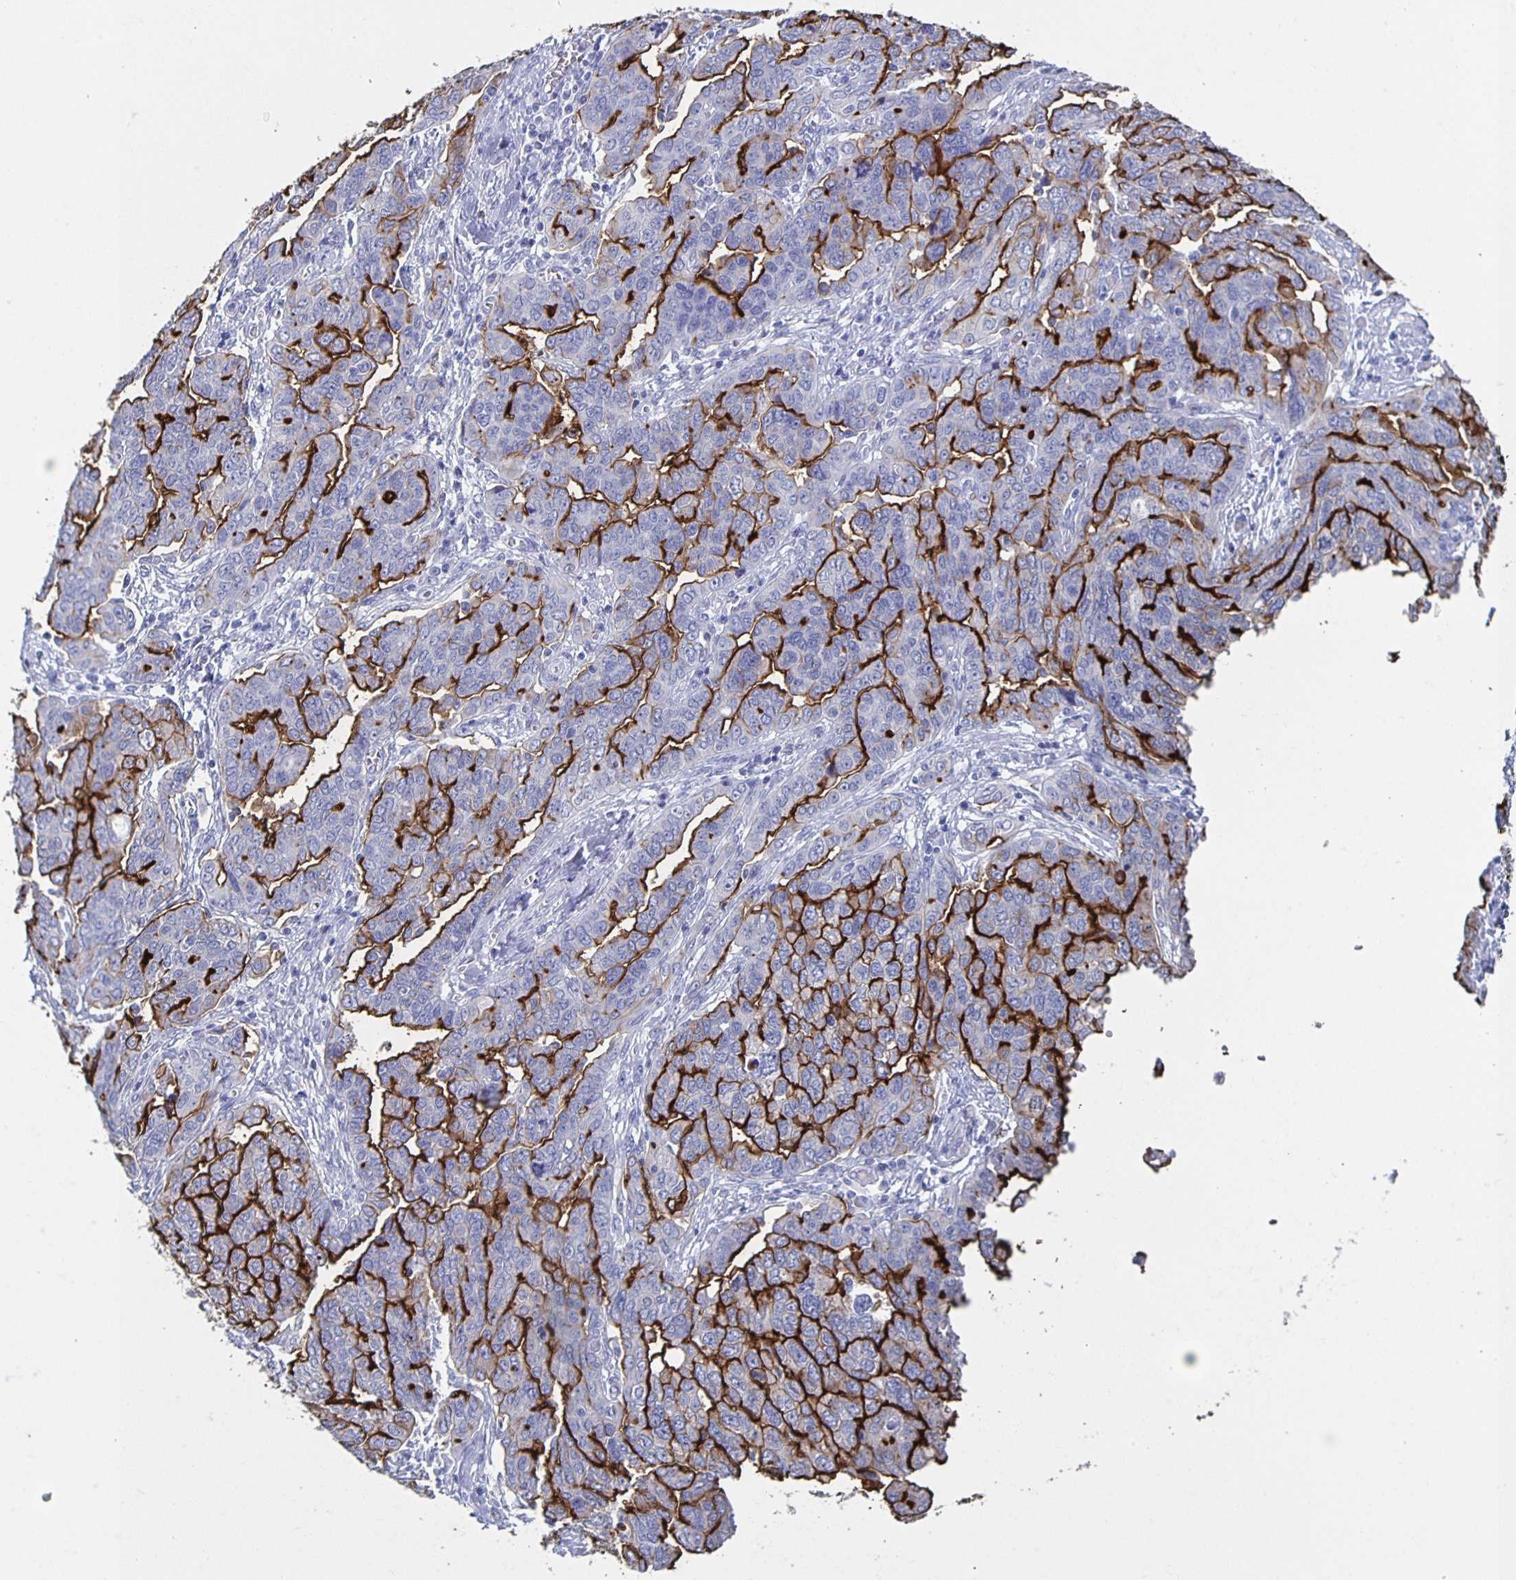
{"staining": {"intensity": "strong", "quantity": "25%-75%", "location": "cytoplasmic/membranous"}, "tissue": "ovarian cancer", "cell_type": "Tumor cells", "image_type": "cancer", "snomed": [{"axis": "morphology", "description": "Cystadenocarcinoma, serous, NOS"}, {"axis": "topography", "description": "Ovary"}], "caption": "Immunohistochemistry (IHC) of ovarian serous cystadenocarcinoma shows high levels of strong cytoplasmic/membranous staining in about 25%-75% of tumor cells.", "gene": "SLC34A2", "patient": {"sex": "female", "age": 59}}